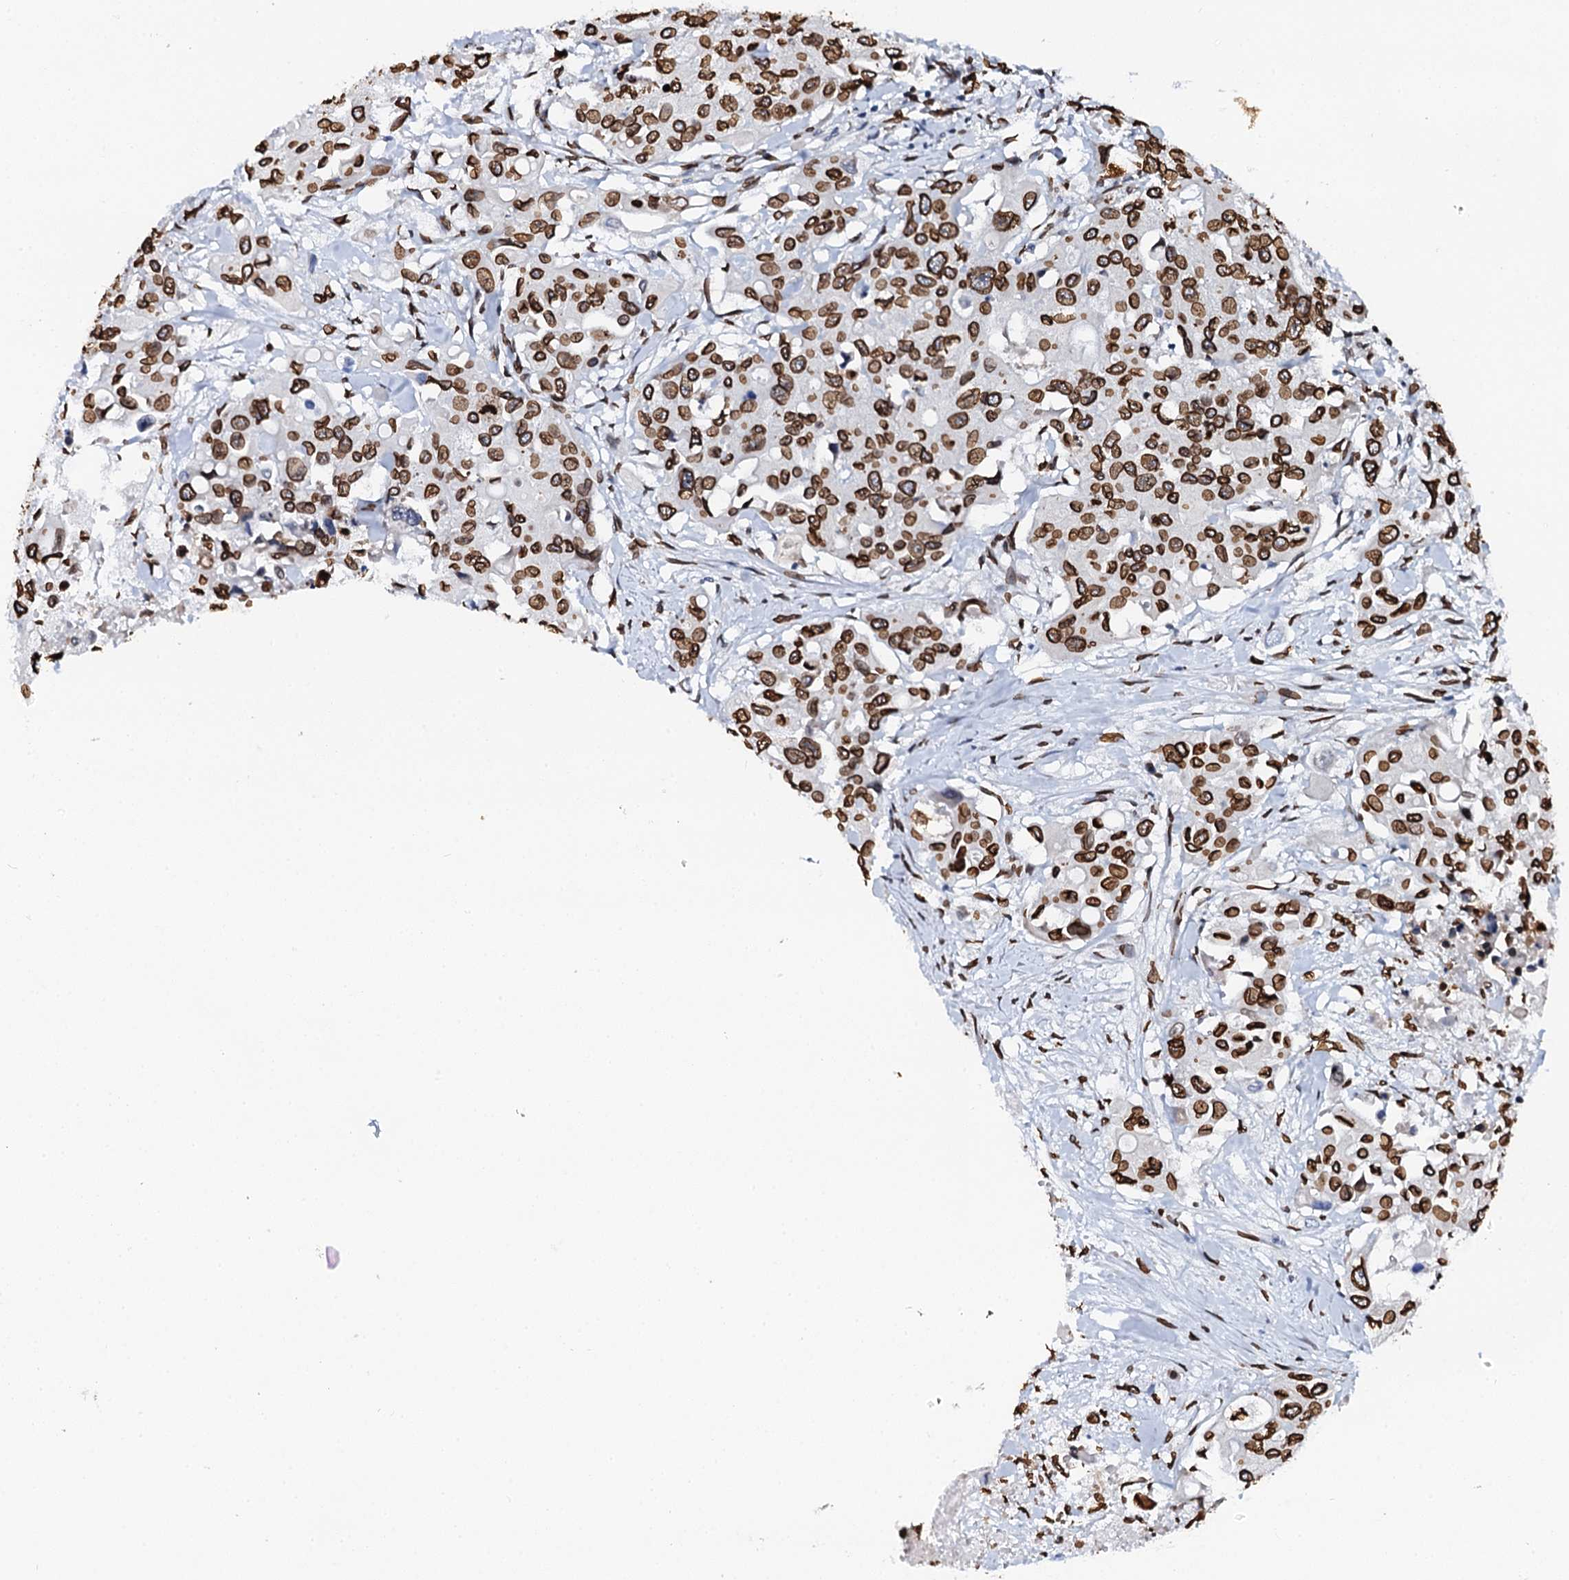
{"staining": {"intensity": "strong", "quantity": ">75%", "location": "cytoplasmic/membranous,nuclear"}, "tissue": "colorectal cancer", "cell_type": "Tumor cells", "image_type": "cancer", "snomed": [{"axis": "morphology", "description": "Adenocarcinoma, NOS"}, {"axis": "topography", "description": "Colon"}], "caption": "This micrograph demonstrates immunohistochemistry staining of colorectal cancer, with high strong cytoplasmic/membranous and nuclear expression in approximately >75% of tumor cells.", "gene": "KATNAL2", "patient": {"sex": "male", "age": 77}}